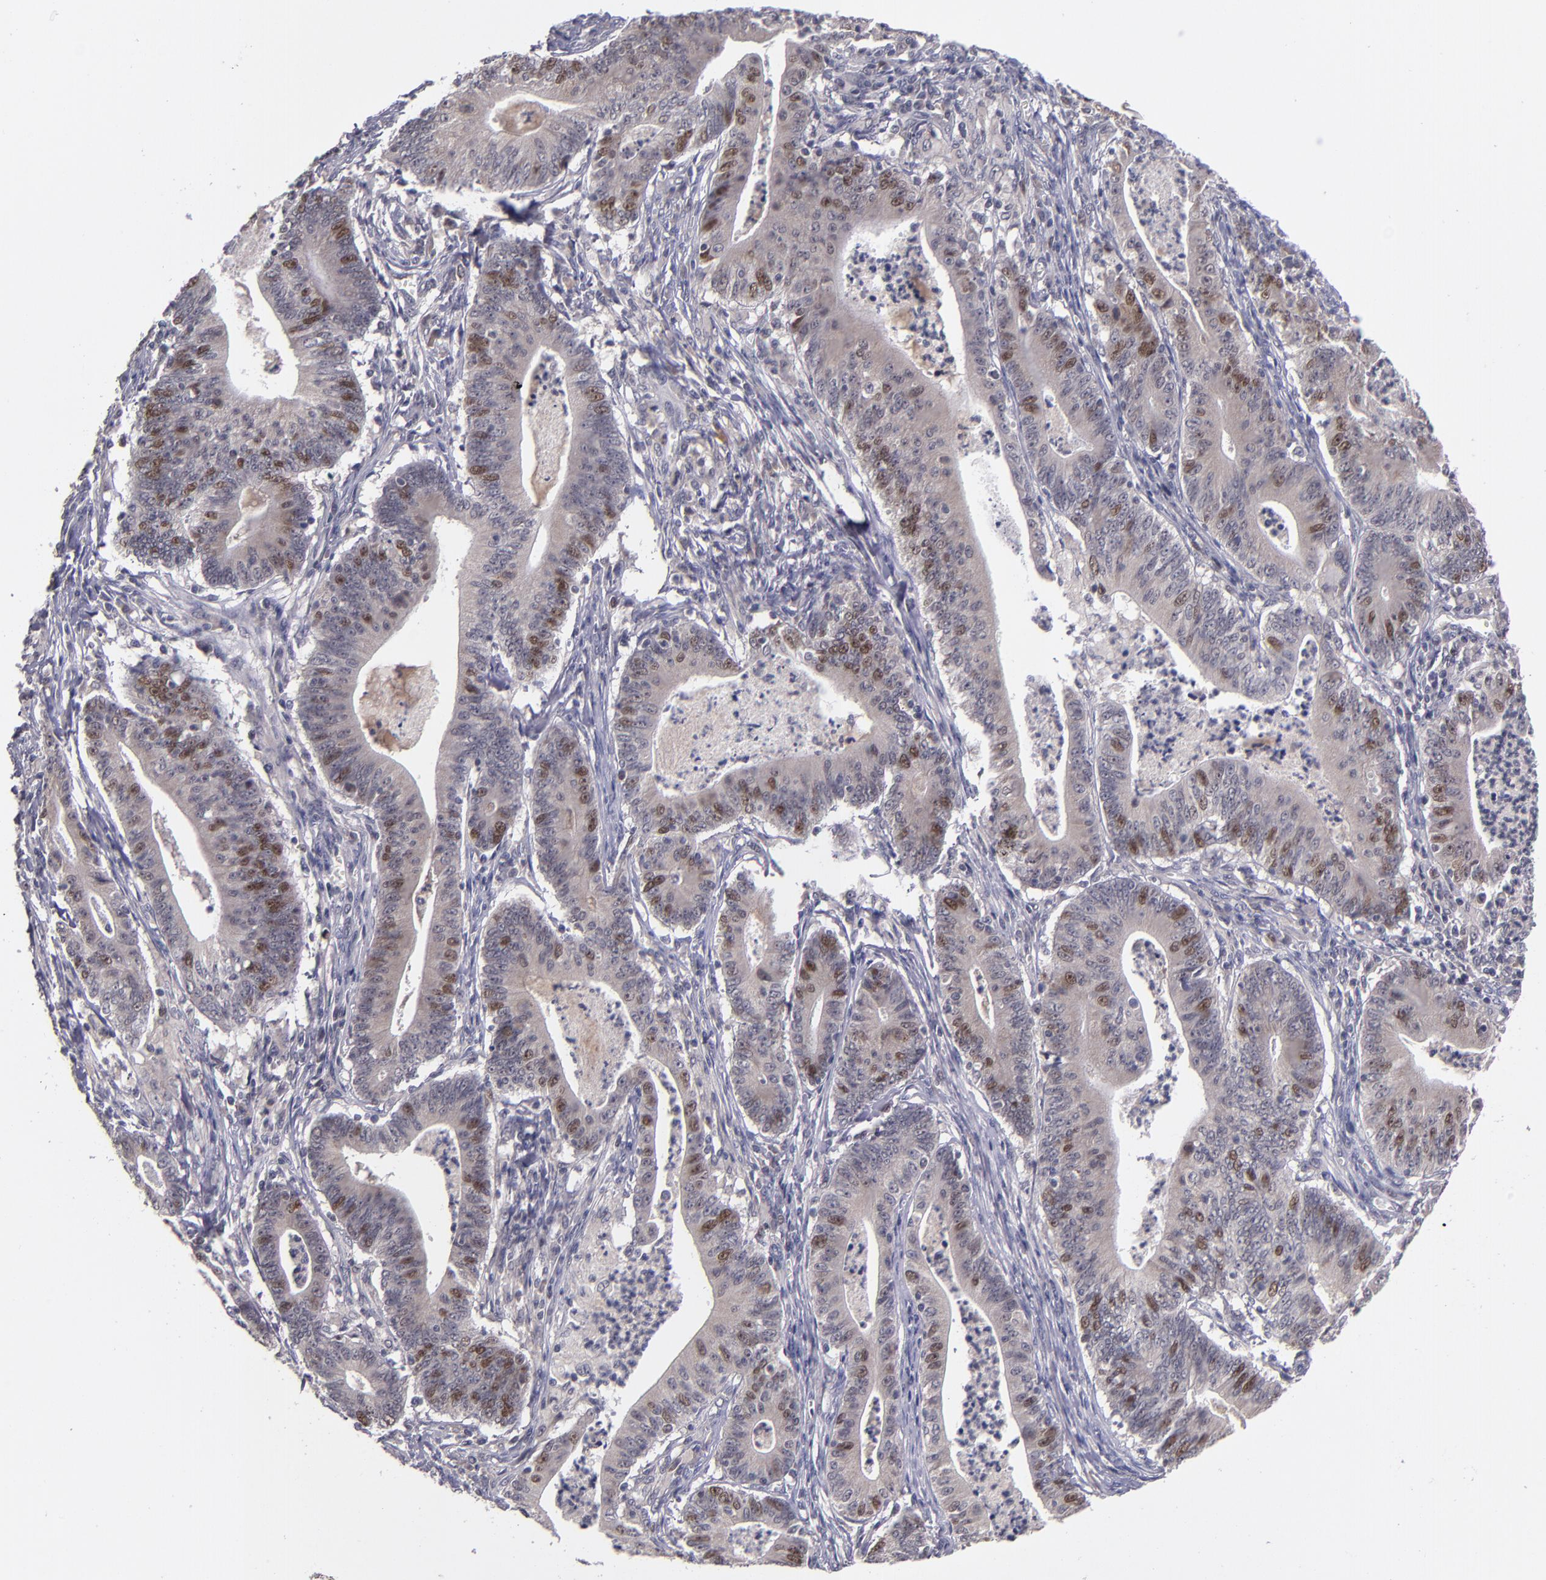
{"staining": {"intensity": "moderate", "quantity": "25%-75%", "location": "nuclear"}, "tissue": "stomach cancer", "cell_type": "Tumor cells", "image_type": "cancer", "snomed": [{"axis": "morphology", "description": "Adenocarcinoma, NOS"}, {"axis": "topography", "description": "Stomach, lower"}], "caption": "Protein staining demonstrates moderate nuclear positivity in approximately 25%-75% of tumor cells in stomach cancer (adenocarcinoma).", "gene": "CDC7", "patient": {"sex": "female", "age": 86}}